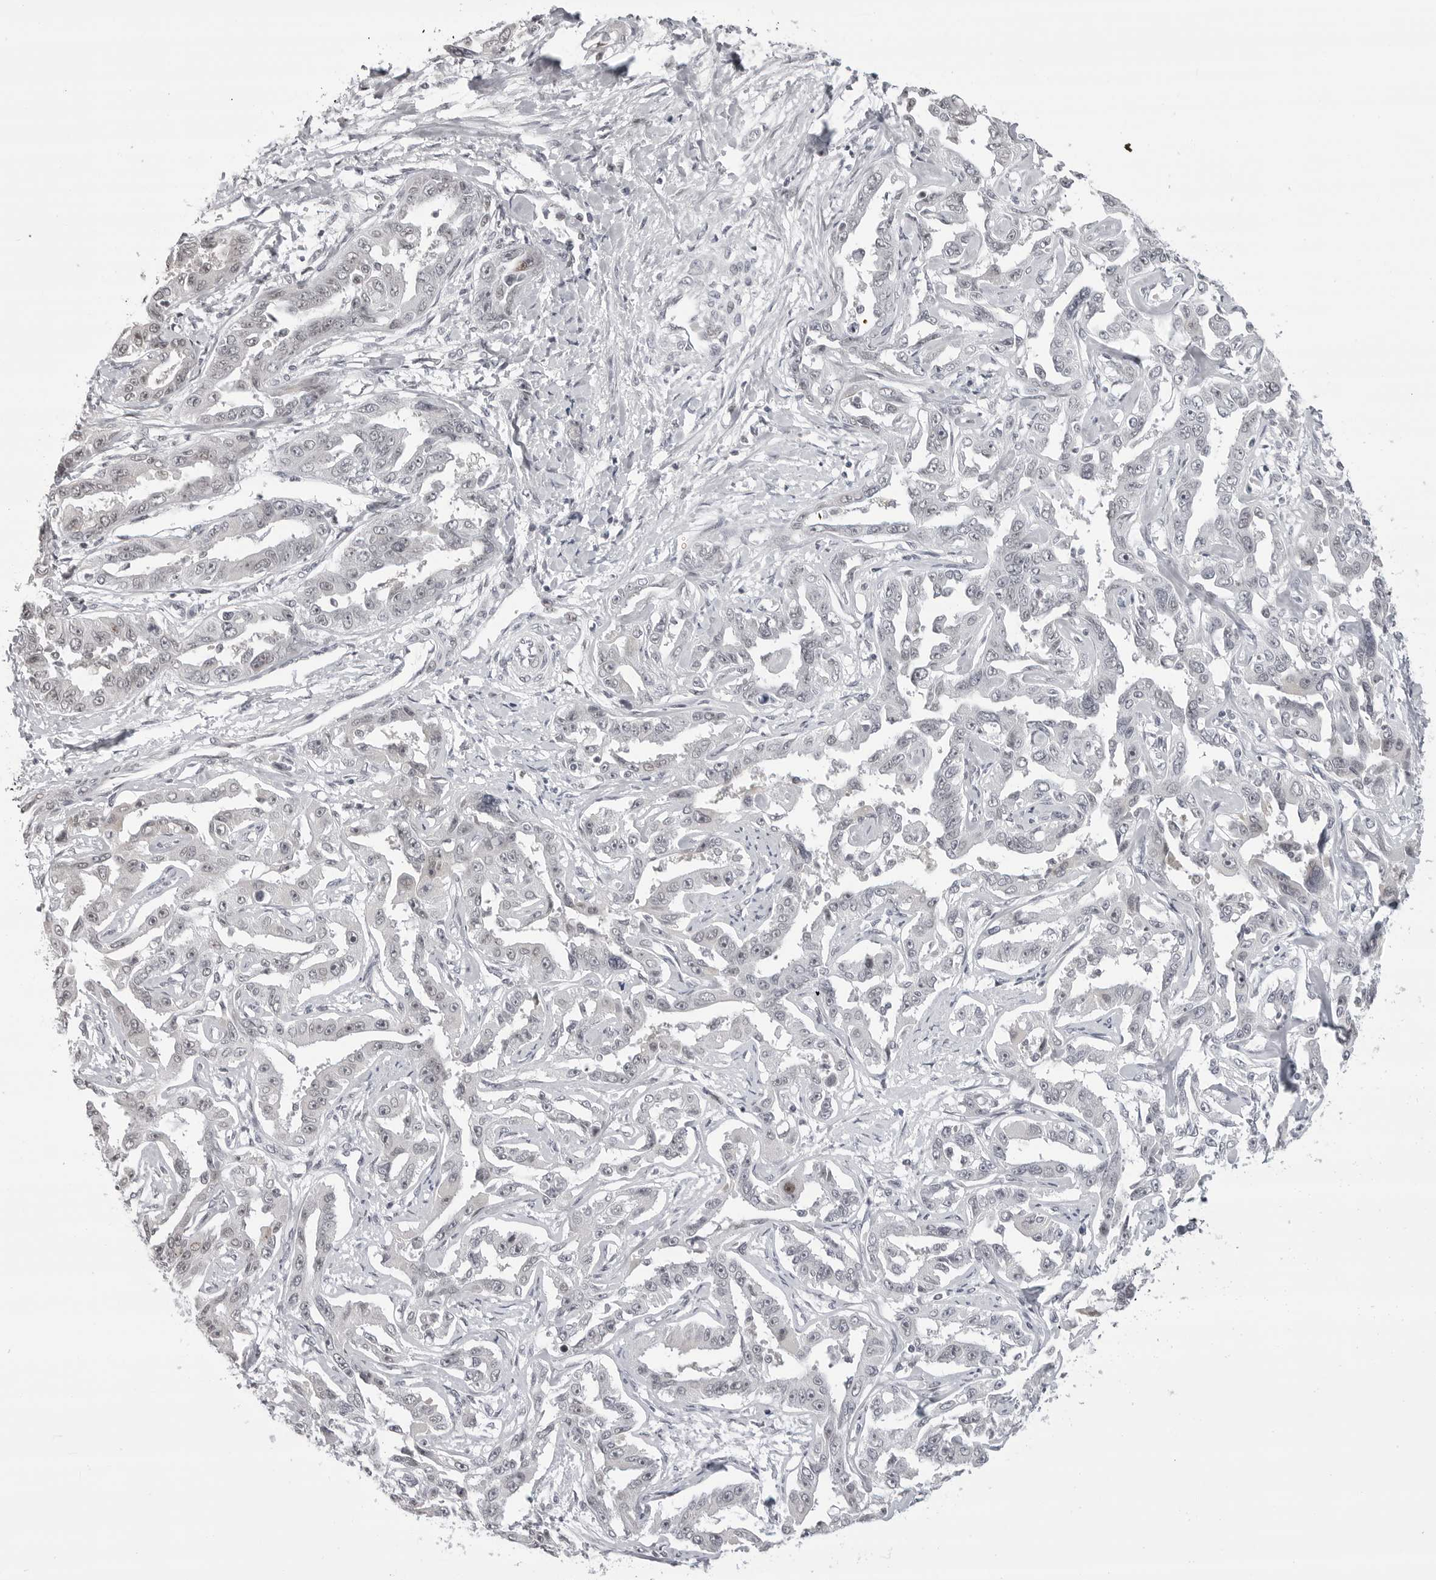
{"staining": {"intensity": "negative", "quantity": "none", "location": "none"}, "tissue": "liver cancer", "cell_type": "Tumor cells", "image_type": "cancer", "snomed": [{"axis": "morphology", "description": "Cholangiocarcinoma"}, {"axis": "topography", "description": "Liver"}], "caption": "Cholangiocarcinoma (liver) was stained to show a protein in brown. There is no significant staining in tumor cells.", "gene": "PHF3", "patient": {"sex": "male", "age": 59}}